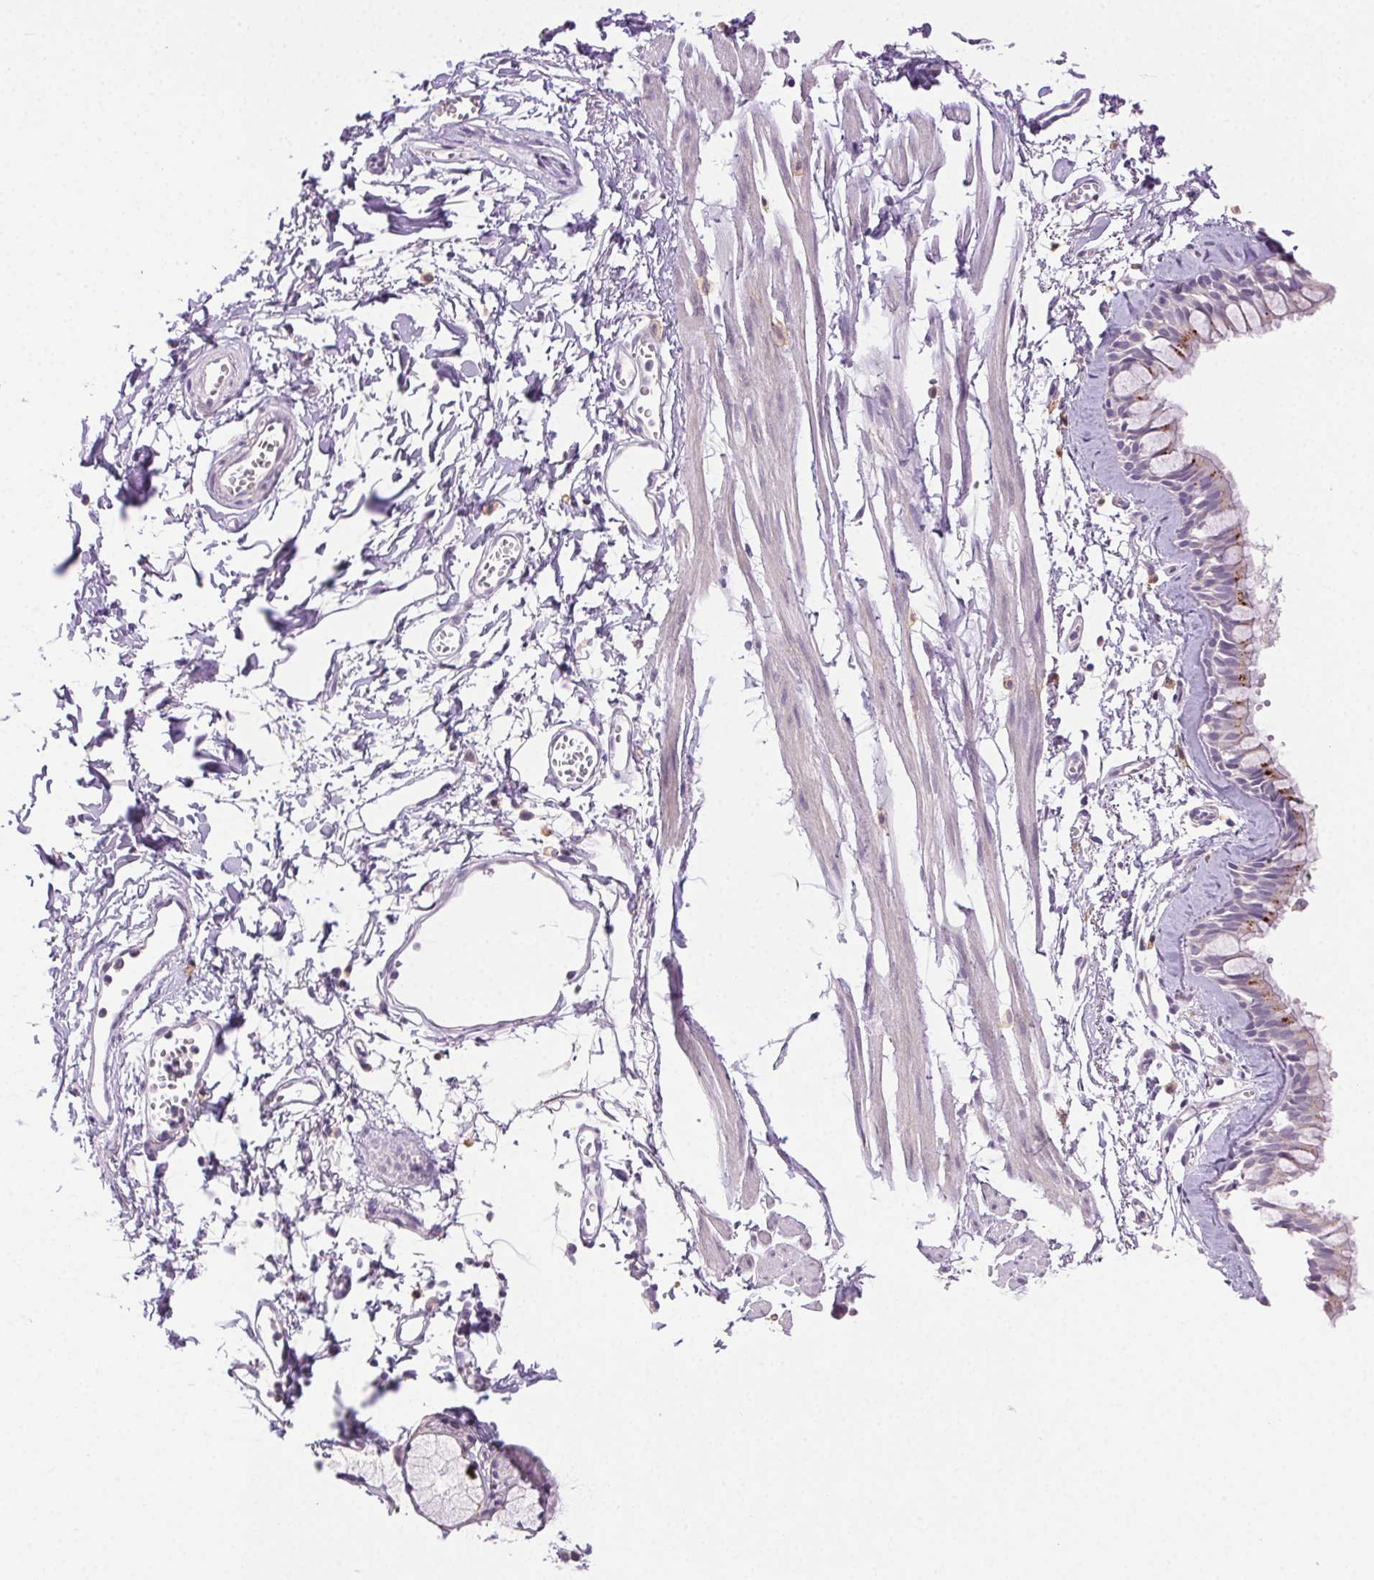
{"staining": {"intensity": "negative", "quantity": "none", "location": "none"}, "tissue": "bronchus", "cell_type": "Respiratory epithelial cells", "image_type": "normal", "snomed": [{"axis": "morphology", "description": "Normal tissue, NOS"}, {"axis": "topography", "description": "Cartilage tissue"}, {"axis": "topography", "description": "Bronchus"}], "caption": "Micrograph shows no protein staining in respiratory epithelial cells of normal bronchus.", "gene": "AKAP5", "patient": {"sex": "female", "age": 59}}